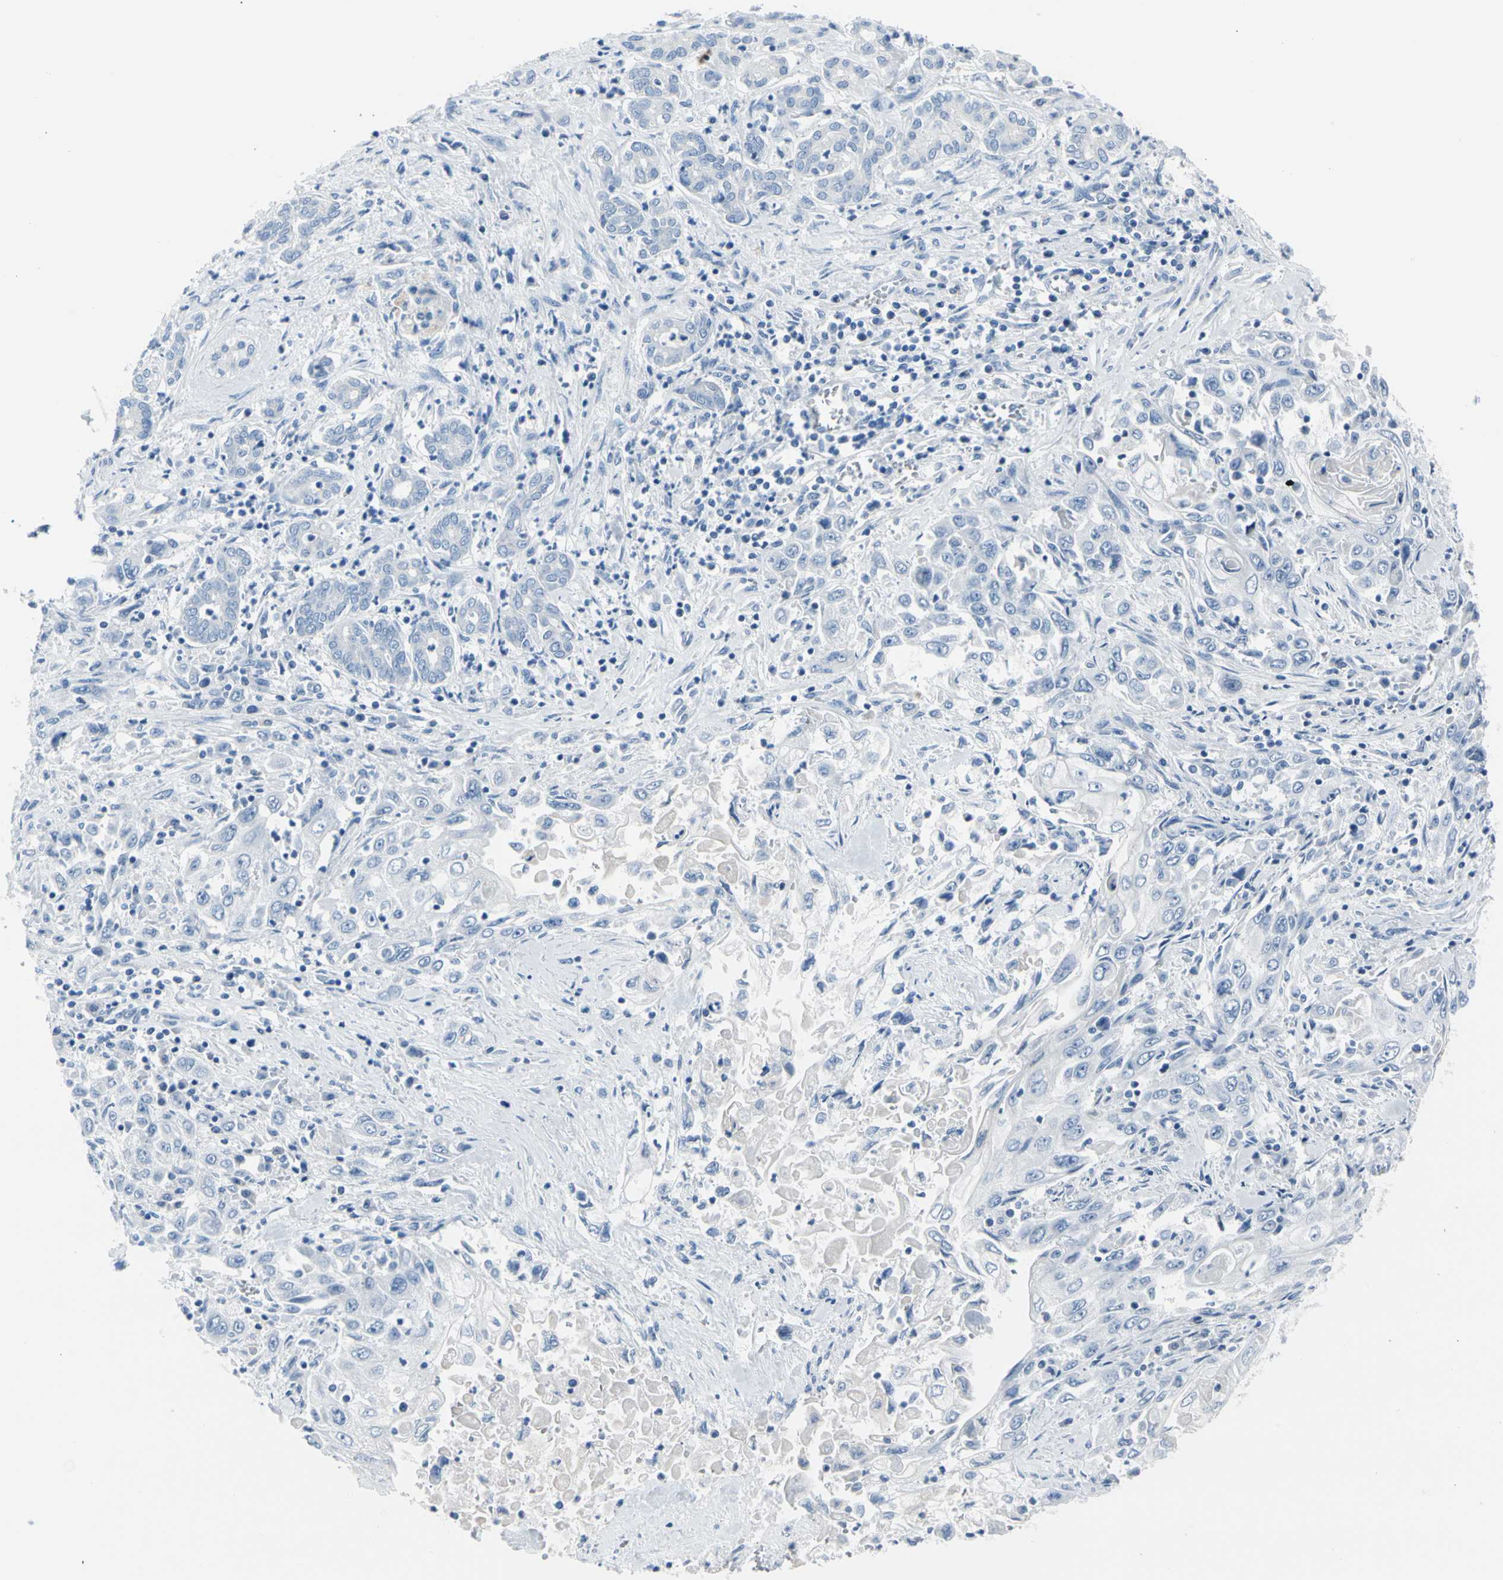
{"staining": {"intensity": "negative", "quantity": "none", "location": "none"}, "tissue": "pancreatic cancer", "cell_type": "Tumor cells", "image_type": "cancer", "snomed": [{"axis": "morphology", "description": "Adenocarcinoma, NOS"}, {"axis": "topography", "description": "Pancreas"}], "caption": "Immunohistochemistry micrograph of neoplastic tissue: human pancreatic cancer stained with DAB (3,3'-diaminobenzidine) exhibits no significant protein staining in tumor cells.", "gene": "TPO", "patient": {"sex": "male", "age": 70}}